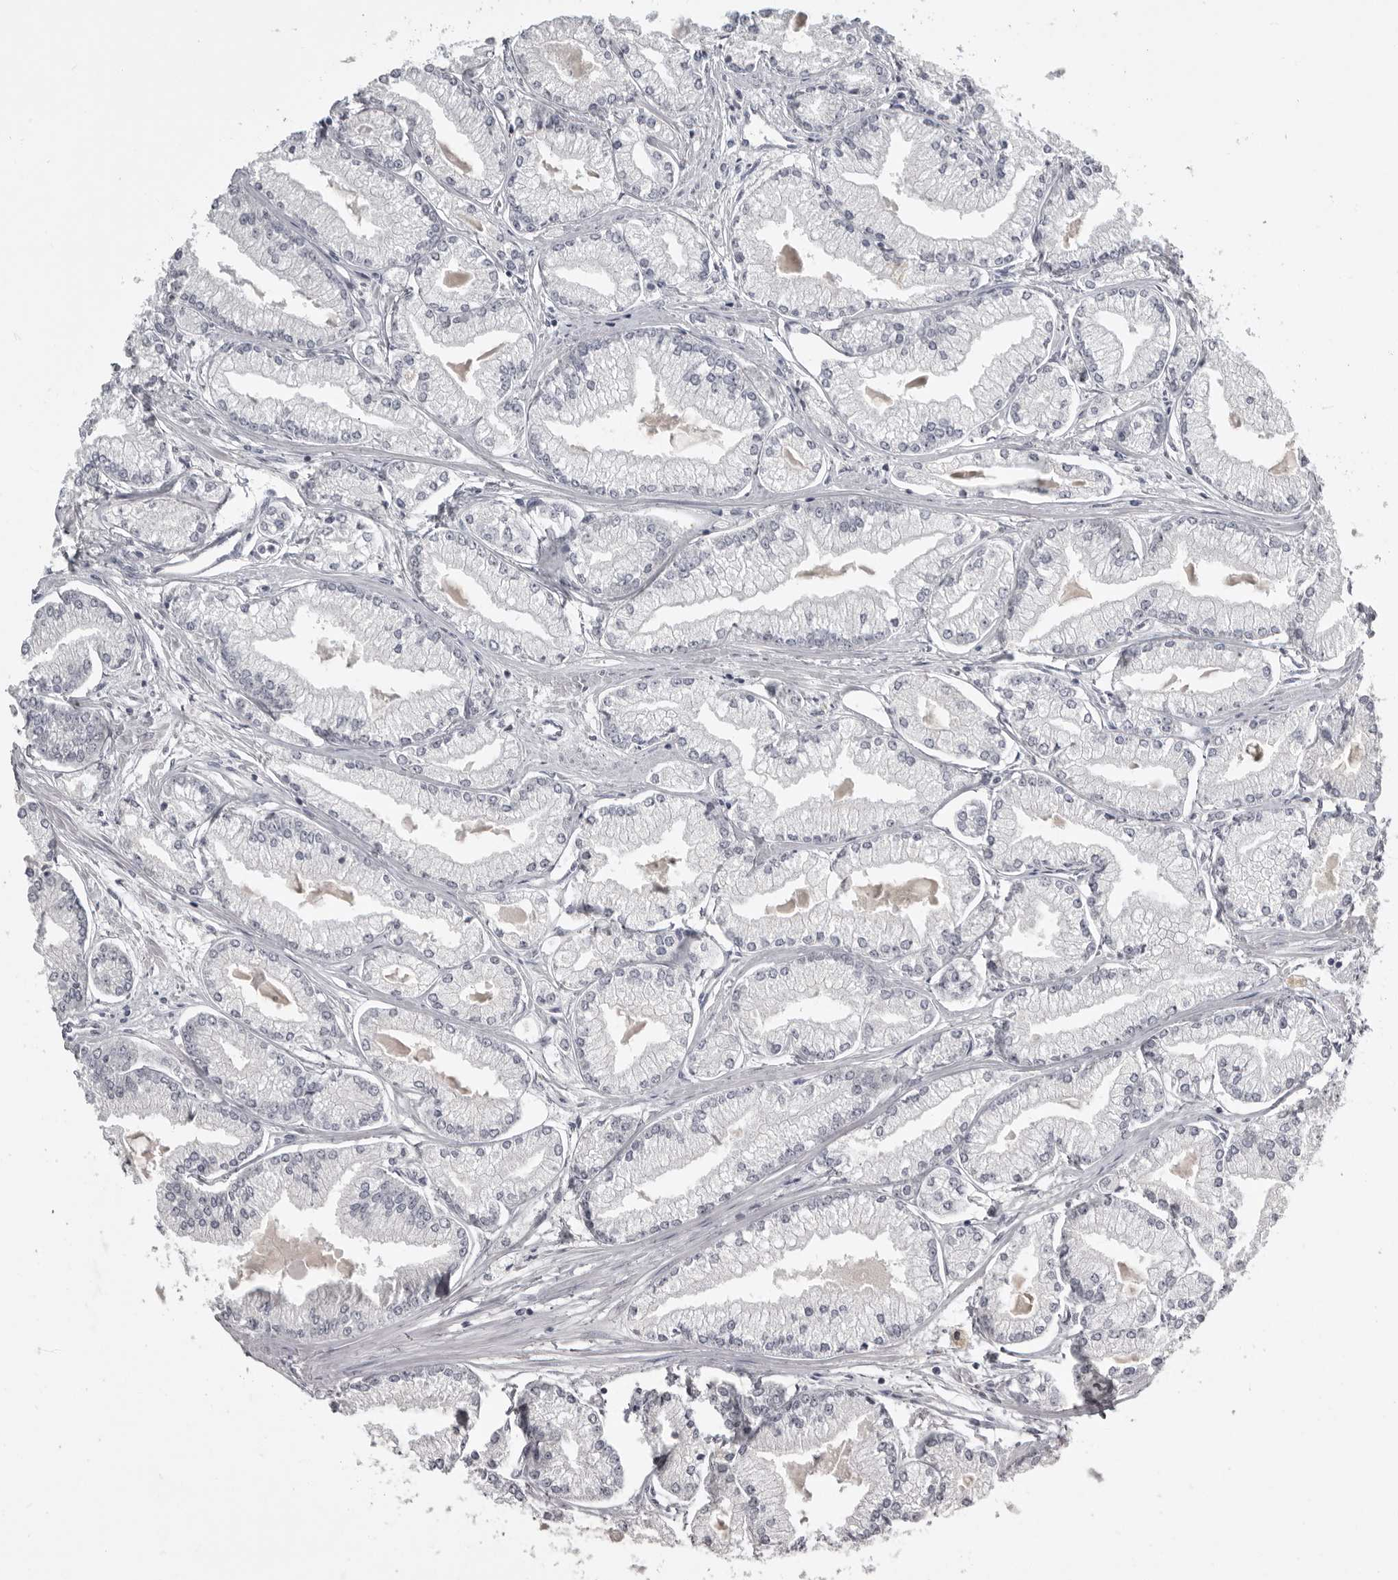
{"staining": {"intensity": "negative", "quantity": "none", "location": "none"}, "tissue": "prostate cancer", "cell_type": "Tumor cells", "image_type": "cancer", "snomed": [{"axis": "morphology", "description": "Adenocarcinoma, Low grade"}, {"axis": "topography", "description": "Prostate"}], "caption": "Human prostate cancer stained for a protein using IHC exhibits no staining in tumor cells.", "gene": "MRTO4", "patient": {"sex": "male", "age": 52}}